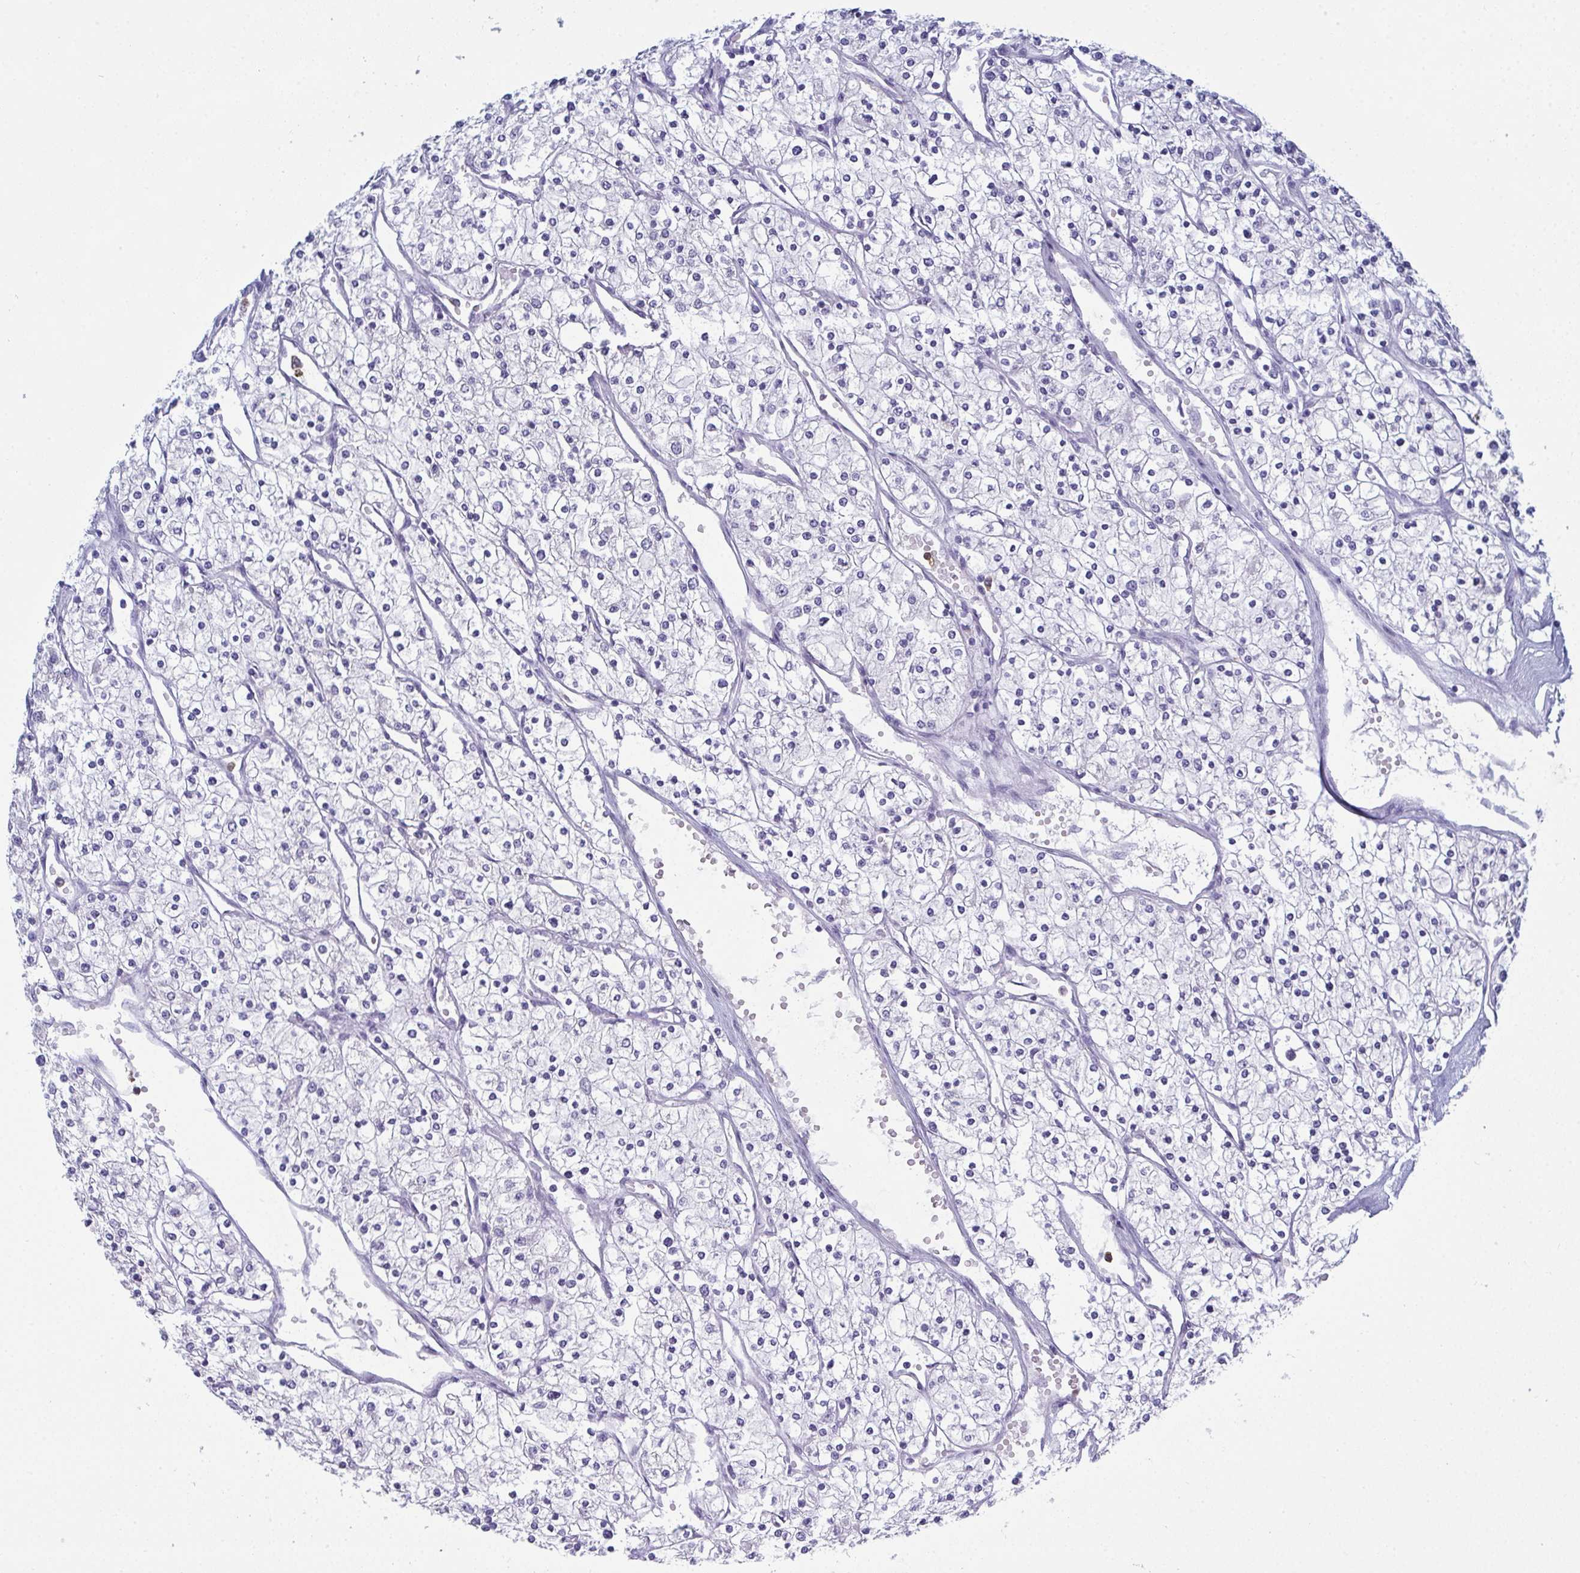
{"staining": {"intensity": "negative", "quantity": "none", "location": "none"}, "tissue": "renal cancer", "cell_type": "Tumor cells", "image_type": "cancer", "snomed": [{"axis": "morphology", "description": "Adenocarcinoma, NOS"}, {"axis": "topography", "description": "Kidney"}], "caption": "Human adenocarcinoma (renal) stained for a protein using IHC displays no expression in tumor cells.", "gene": "SERPINB10", "patient": {"sex": "male", "age": 80}}